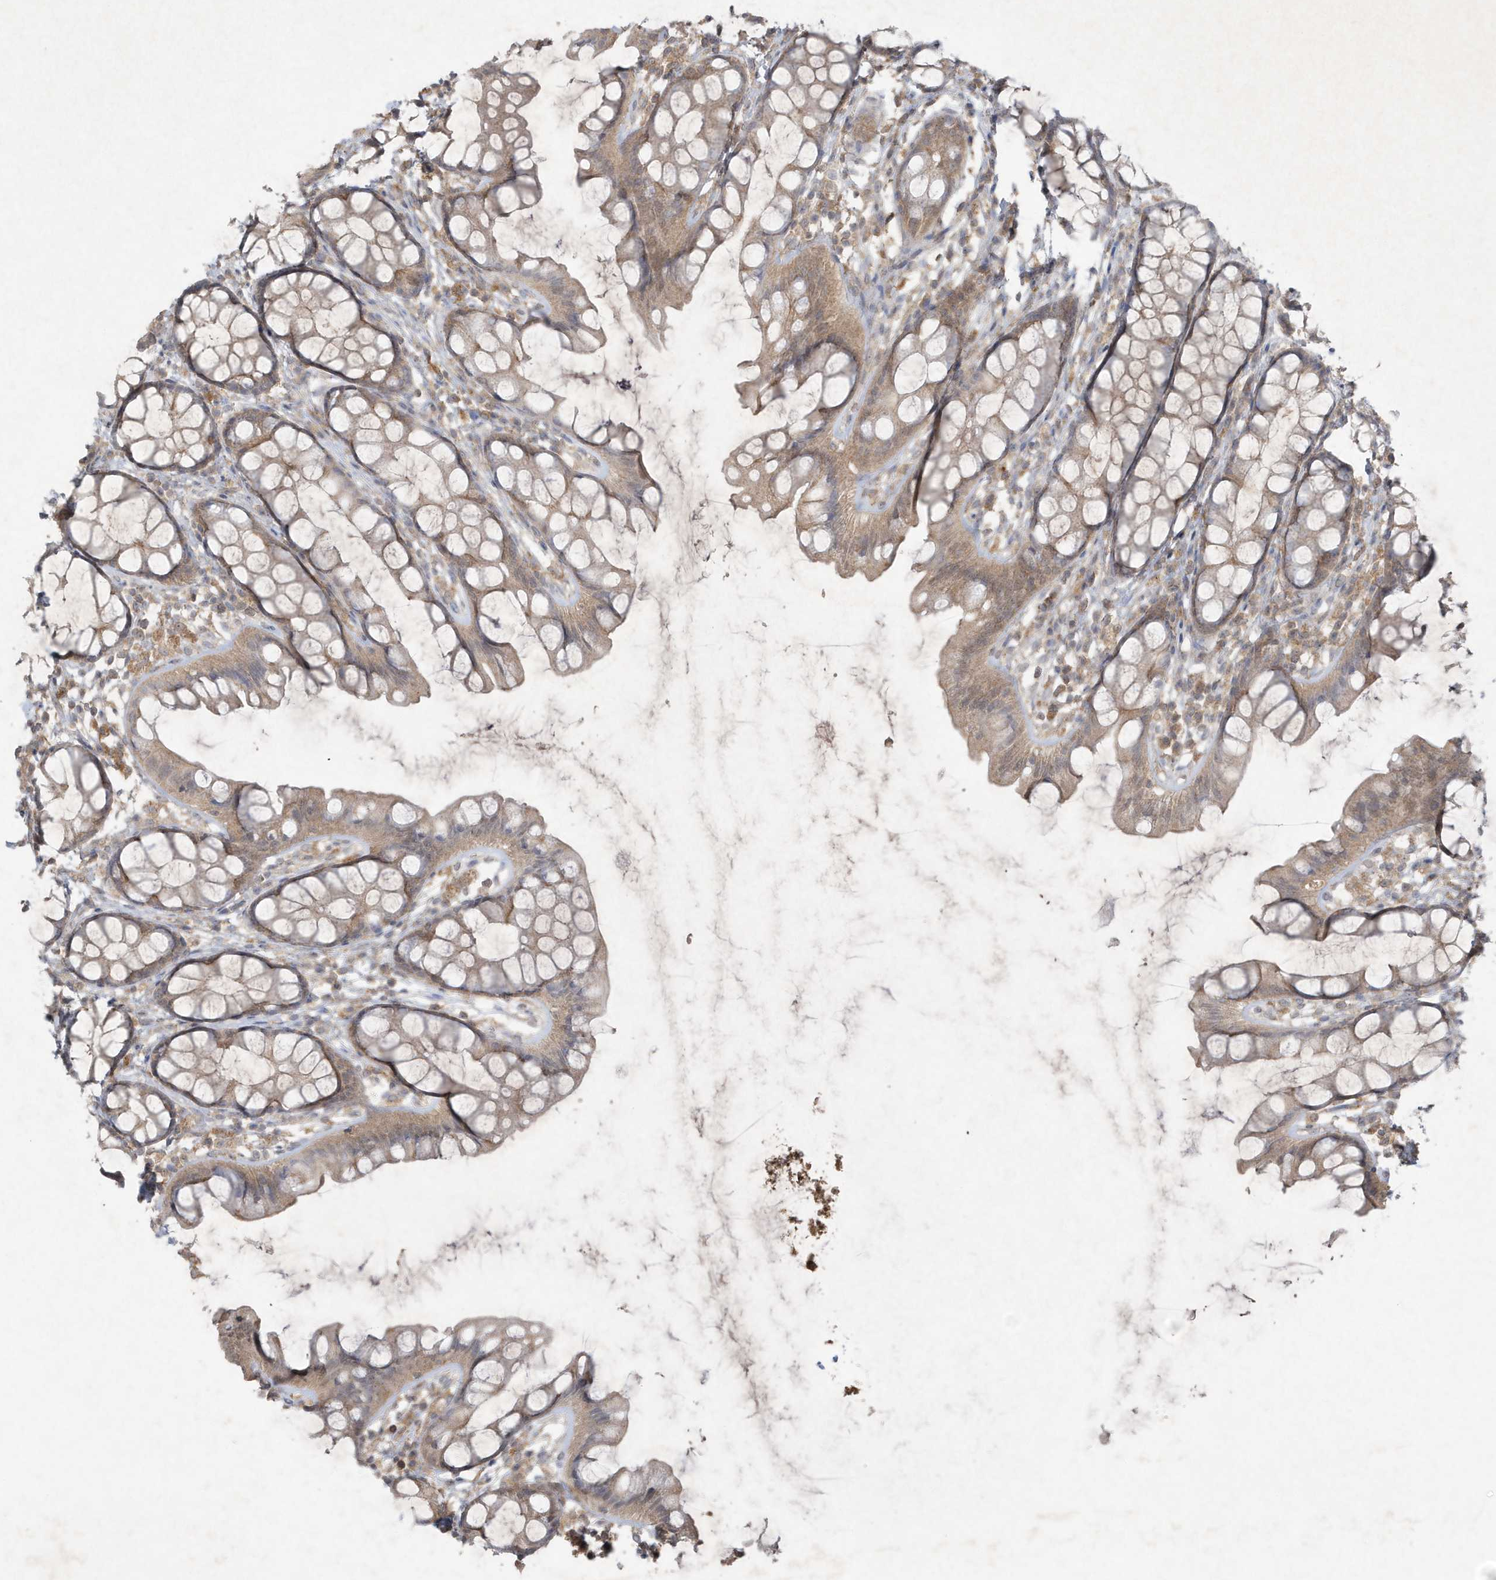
{"staining": {"intensity": "weak", "quantity": ">75%", "location": "cytoplasmic/membranous"}, "tissue": "rectum", "cell_type": "Glandular cells", "image_type": "normal", "snomed": [{"axis": "morphology", "description": "Normal tissue, NOS"}, {"axis": "topography", "description": "Rectum"}], "caption": "Brown immunohistochemical staining in benign rectum exhibits weak cytoplasmic/membranous expression in approximately >75% of glandular cells. The staining was performed using DAB to visualize the protein expression in brown, while the nuclei were stained in blue with hematoxylin (Magnification: 20x).", "gene": "C1RL", "patient": {"sex": "female", "age": 65}}